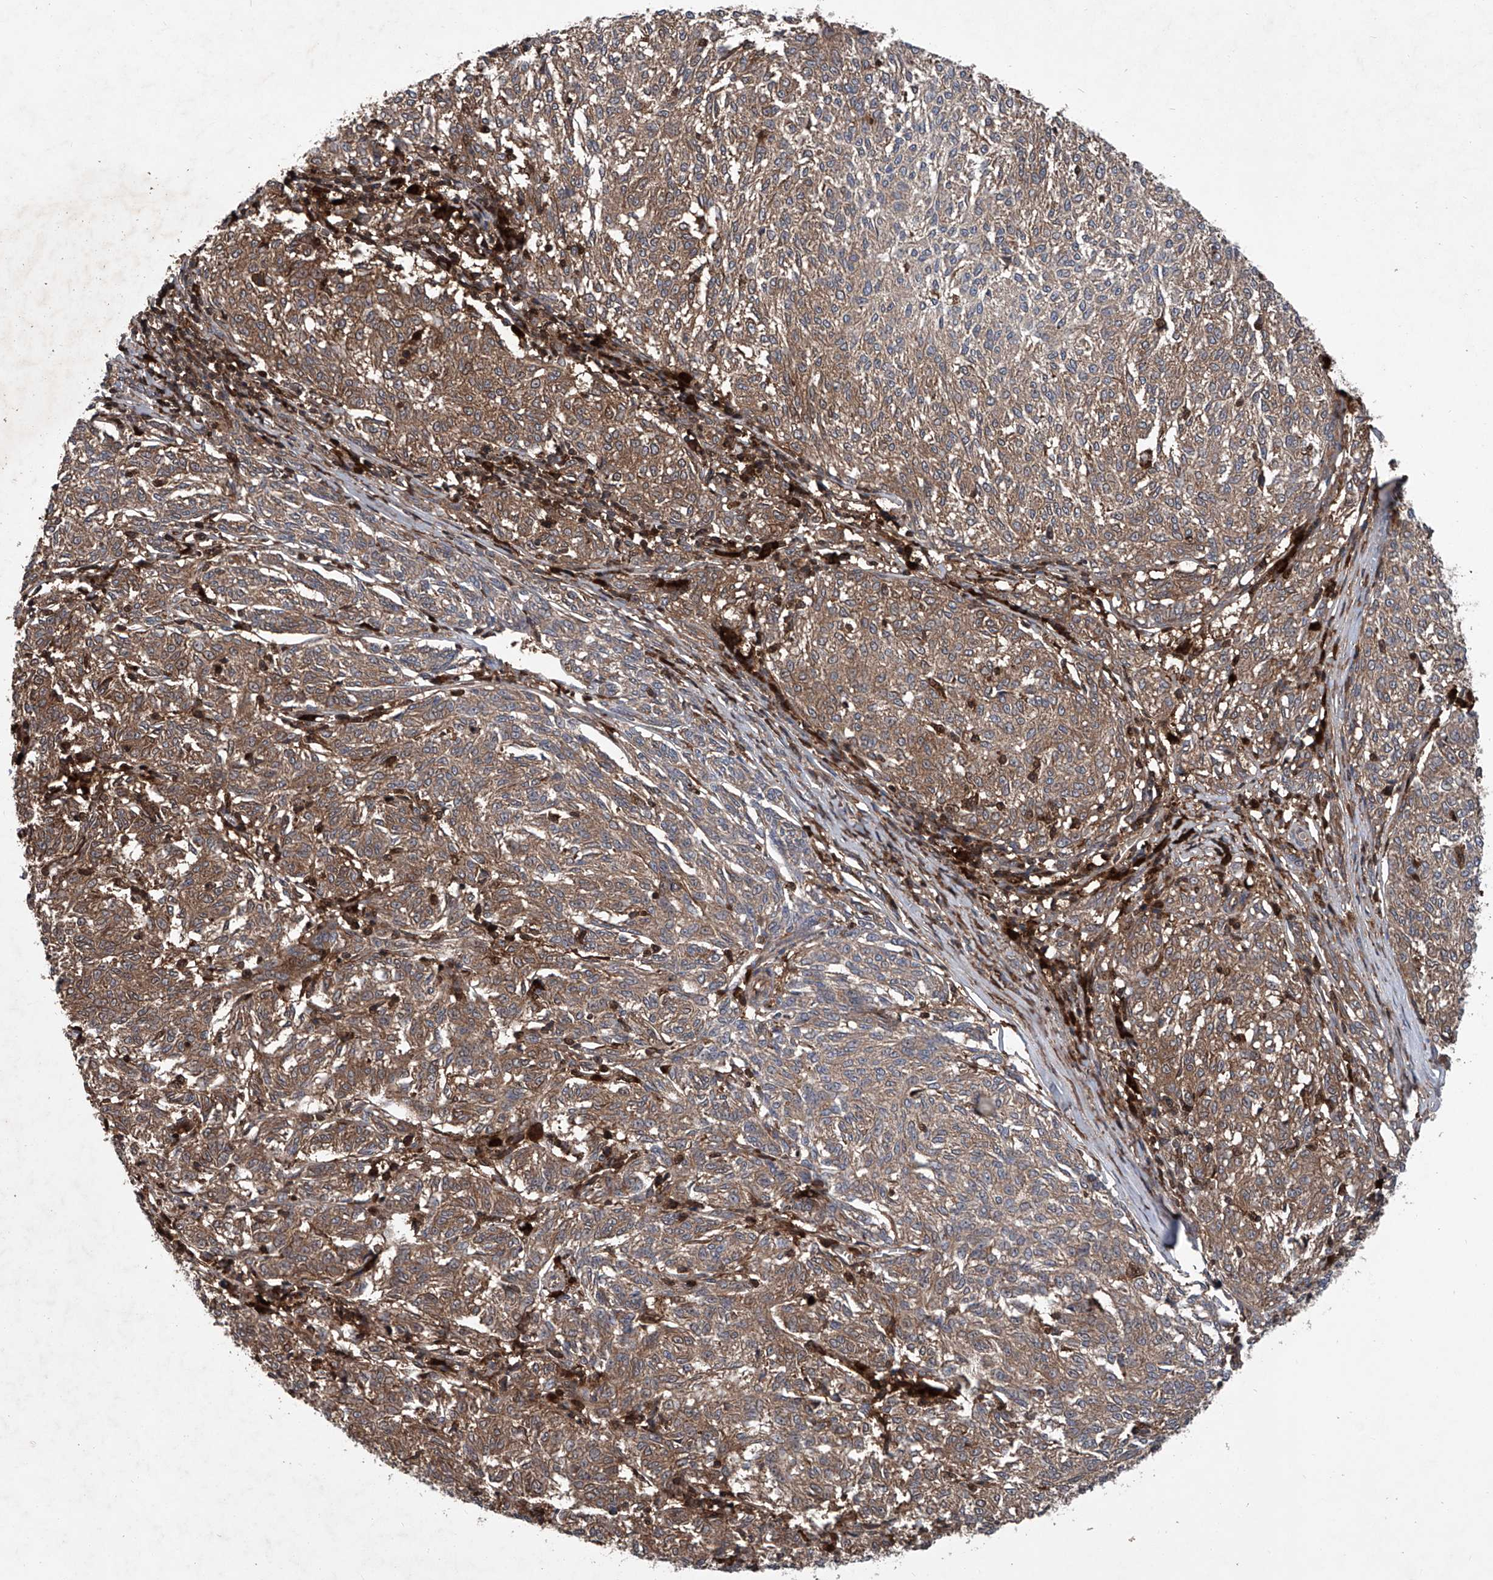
{"staining": {"intensity": "moderate", "quantity": ">75%", "location": "cytoplasmic/membranous"}, "tissue": "melanoma", "cell_type": "Tumor cells", "image_type": "cancer", "snomed": [{"axis": "morphology", "description": "Malignant melanoma, NOS"}, {"axis": "topography", "description": "Skin"}], "caption": "Immunohistochemistry of melanoma shows medium levels of moderate cytoplasmic/membranous positivity in approximately >75% of tumor cells.", "gene": "ASCC3", "patient": {"sex": "female", "age": 72}}